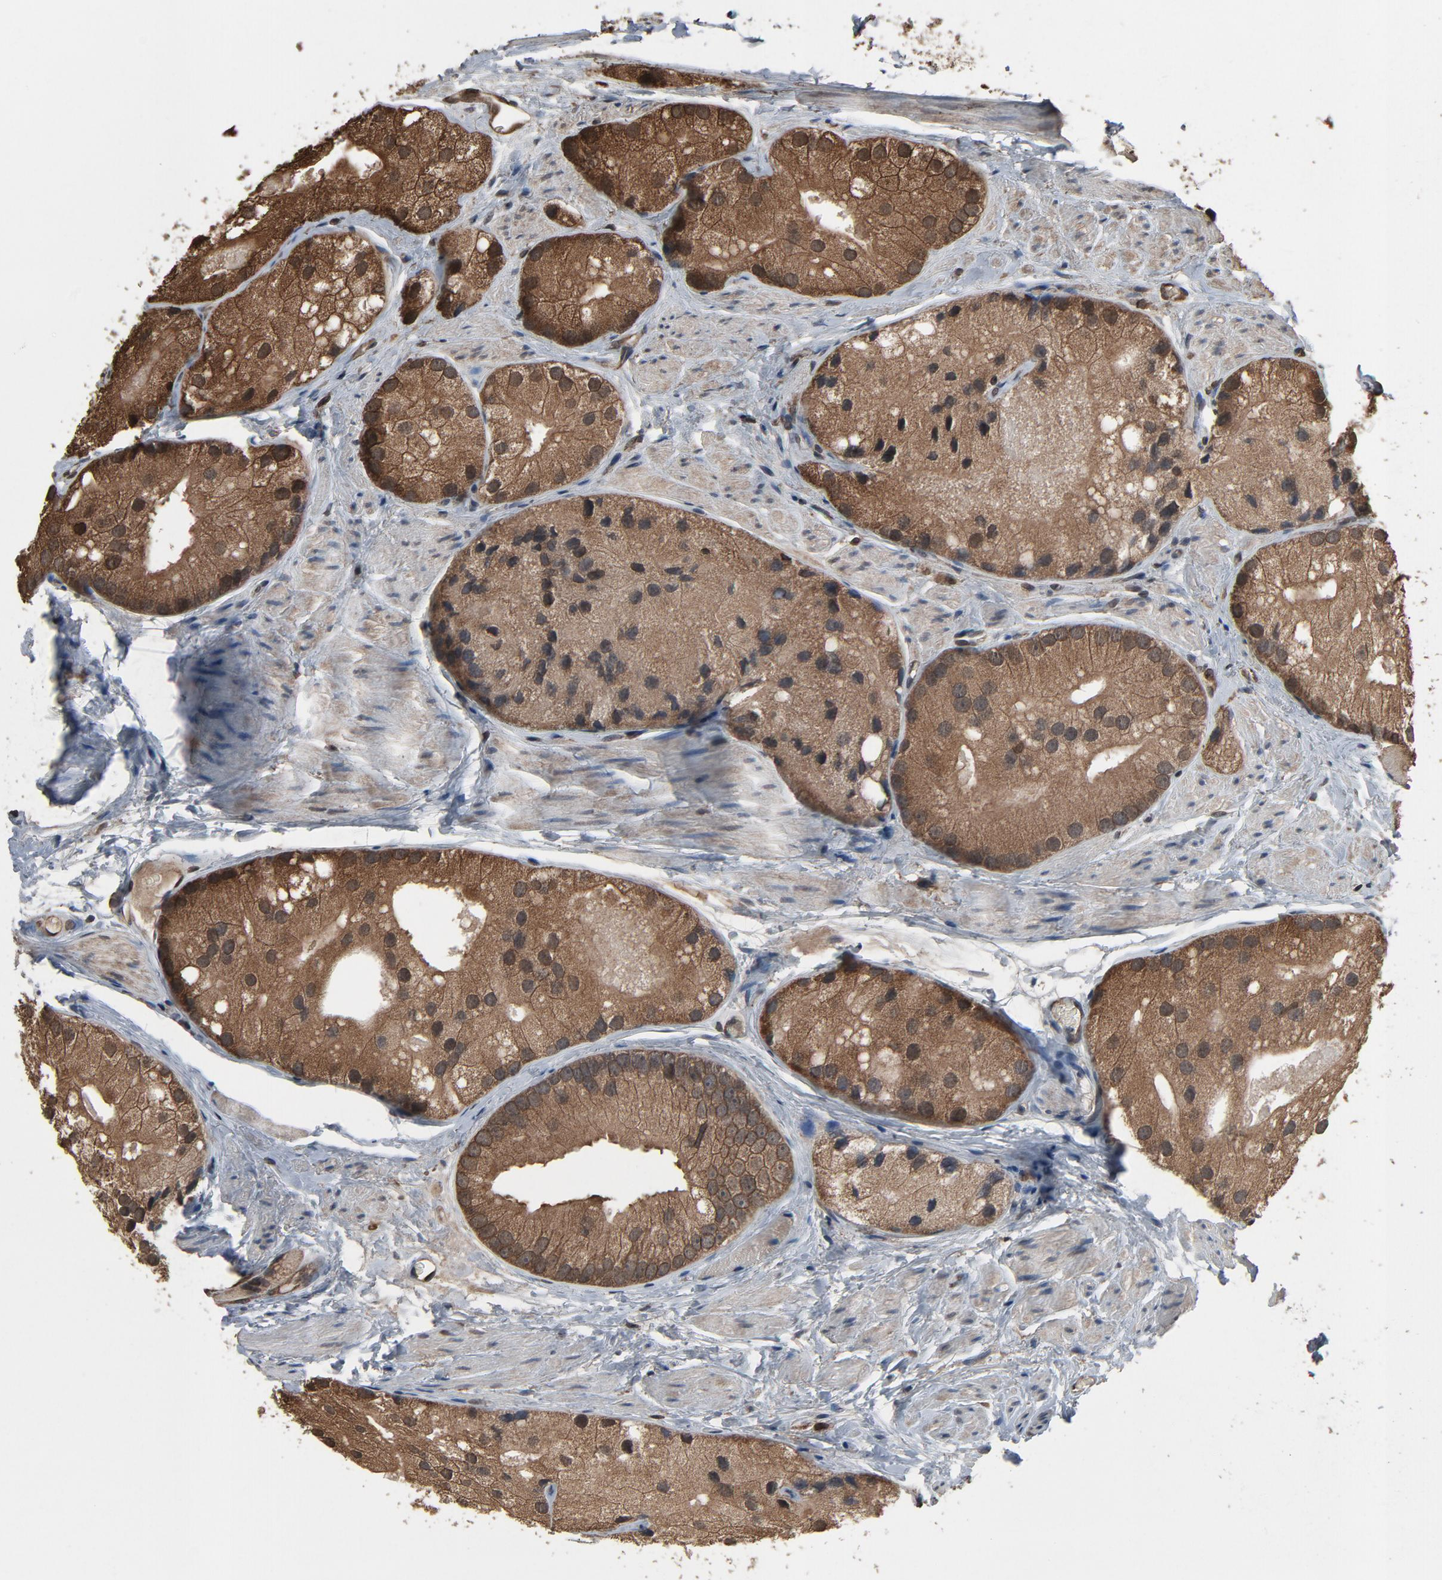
{"staining": {"intensity": "moderate", "quantity": ">75%", "location": "cytoplasmic/membranous"}, "tissue": "prostate cancer", "cell_type": "Tumor cells", "image_type": "cancer", "snomed": [{"axis": "morphology", "description": "Adenocarcinoma, Low grade"}, {"axis": "topography", "description": "Prostate"}], "caption": "IHC image of adenocarcinoma (low-grade) (prostate) stained for a protein (brown), which reveals medium levels of moderate cytoplasmic/membranous positivity in about >75% of tumor cells.", "gene": "UBE2D1", "patient": {"sex": "male", "age": 69}}